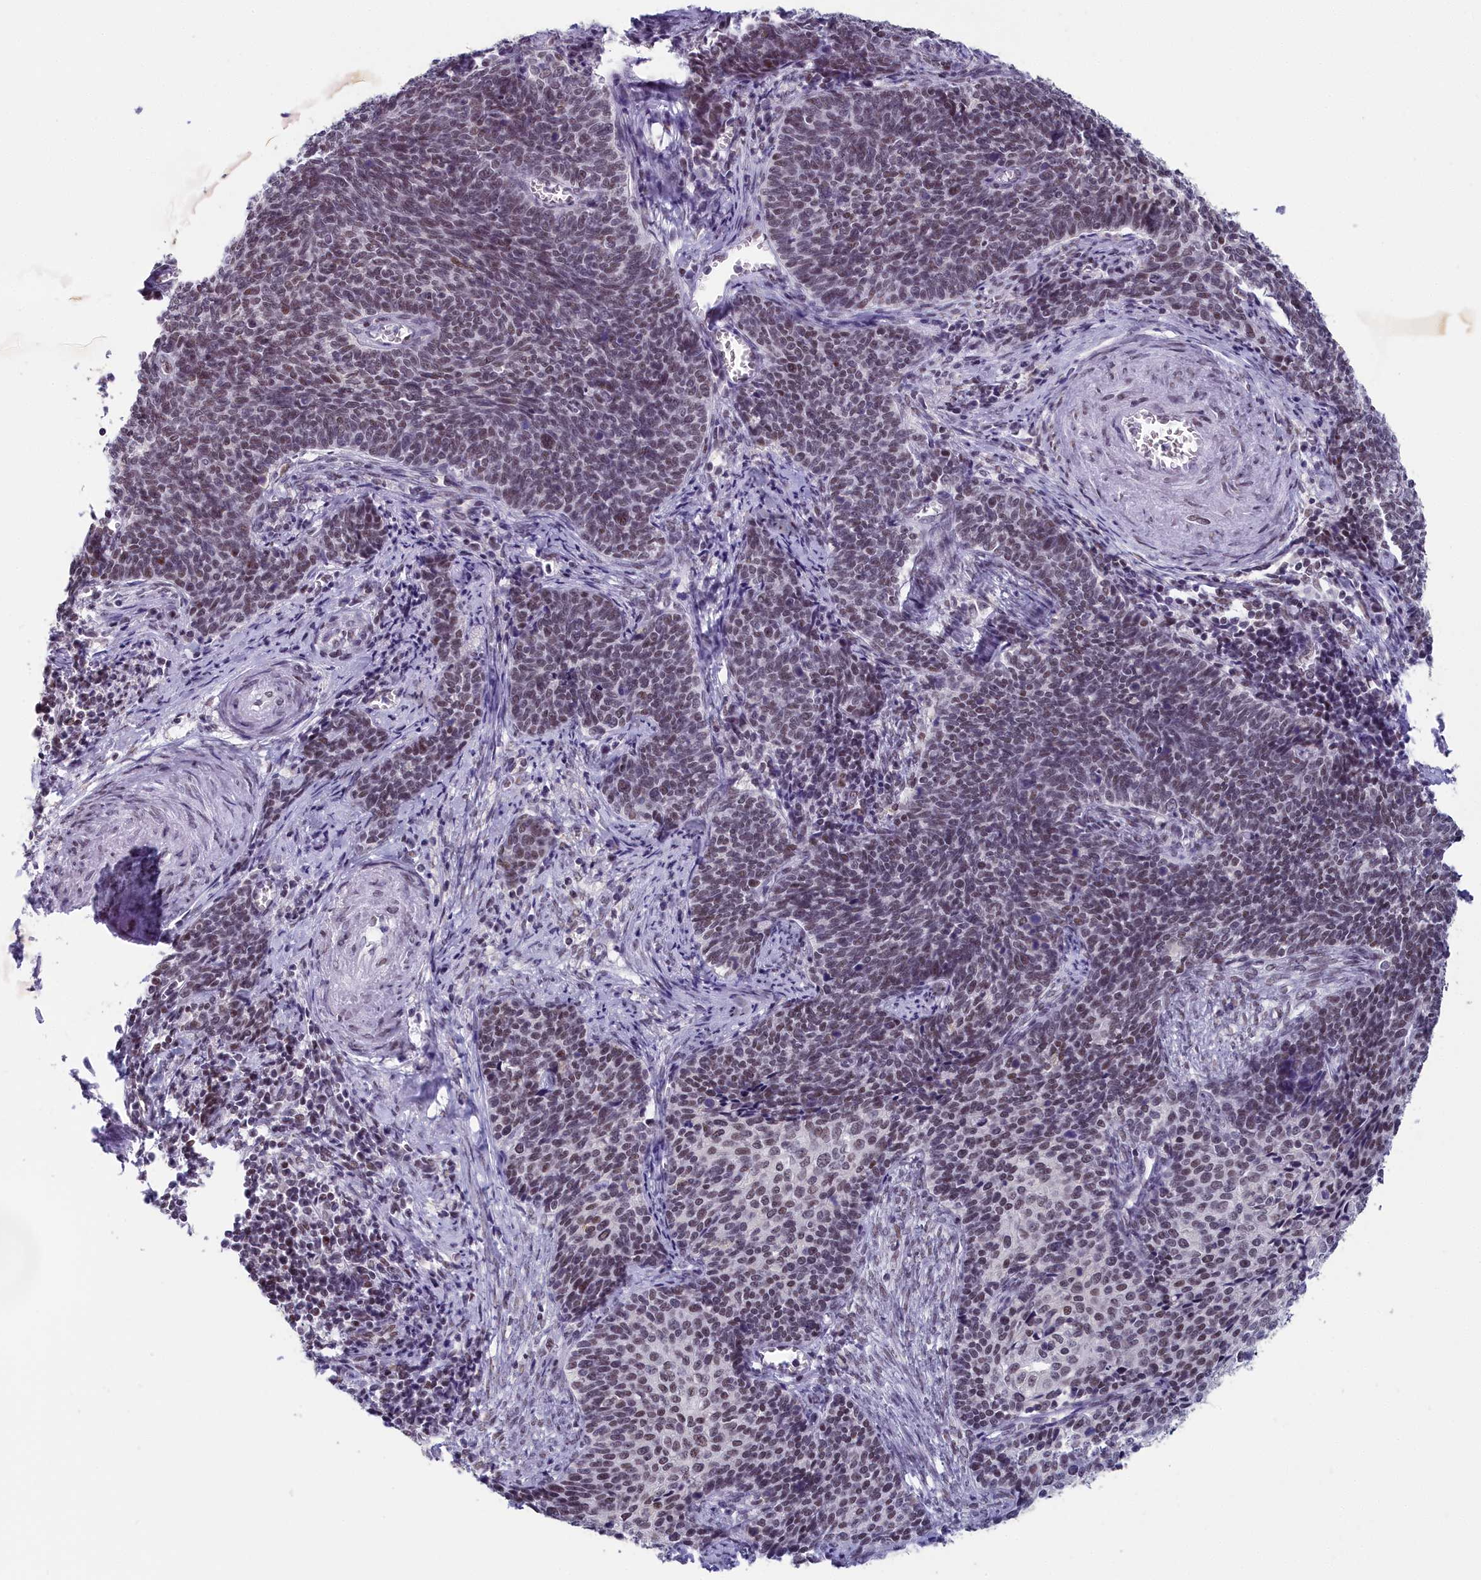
{"staining": {"intensity": "moderate", "quantity": "<25%", "location": "nuclear"}, "tissue": "cervical cancer", "cell_type": "Tumor cells", "image_type": "cancer", "snomed": [{"axis": "morphology", "description": "Squamous cell carcinoma, NOS"}, {"axis": "topography", "description": "Cervix"}], "caption": "Immunohistochemical staining of human cervical squamous cell carcinoma exhibits low levels of moderate nuclear protein positivity in approximately <25% of tumor cells. (IHC, brightfield microscopy, high magnification).", "gene": "CCDC97", "patient": {"sex": "female", "age": 39}}